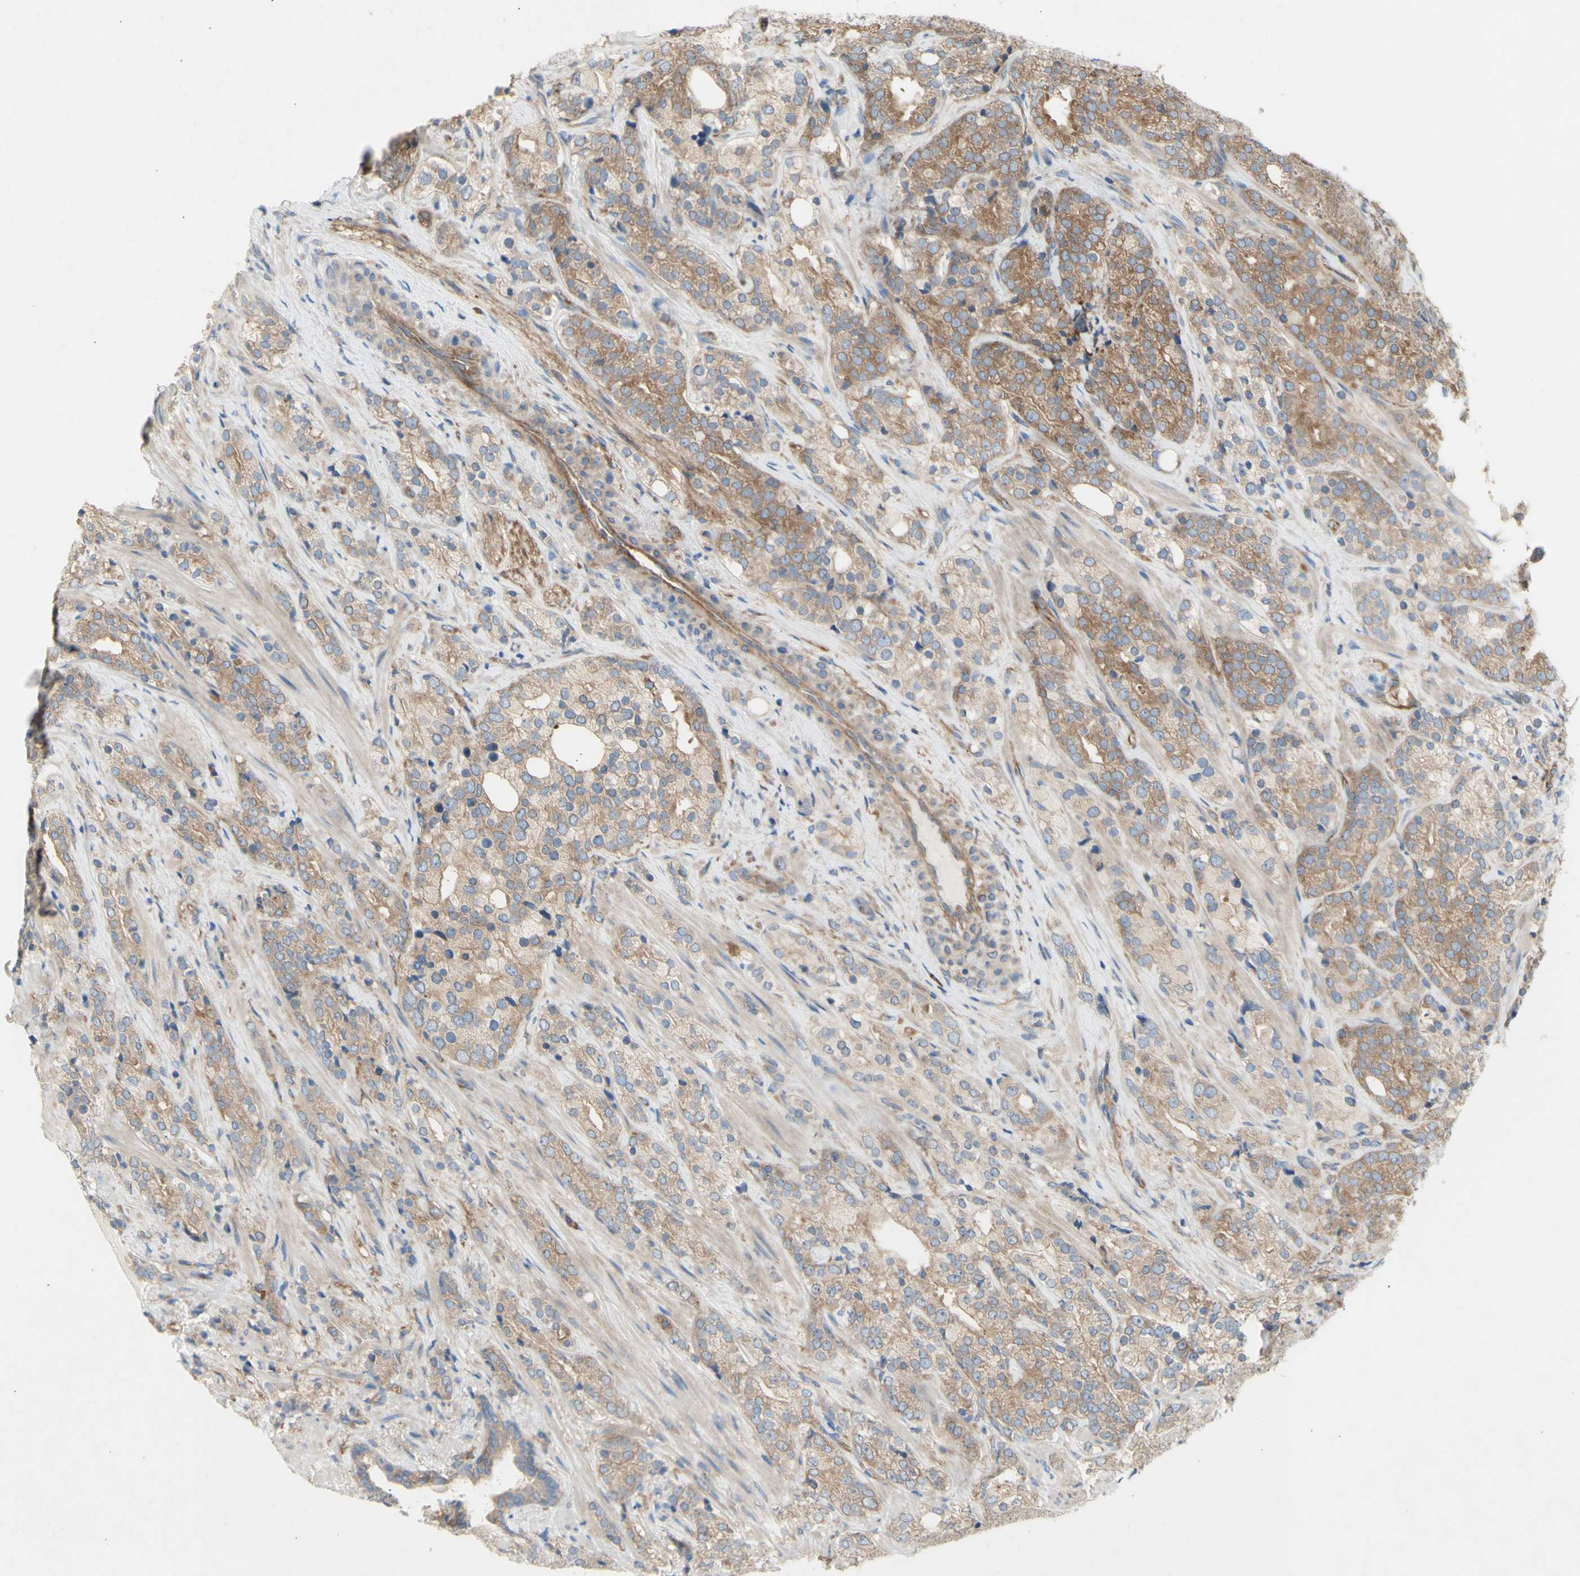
{"staining": {"intensity": "moderate", "quantity": ">75%", "location": "cytoplasmic/membranous"}, "tissue": "prostate cancer", "cell_type": "Tumor cells", "image_type": "cancer", "snomed": [{"axis": "morphology", "description": "Adenocarcinoma, High grade"}, {"axis": "topography", "description": "Prostate"}], "caption": "Brown immunohistochemical staining in prostate cancer (high-grade adenocarcinoma) displays moderate cytoplasmic/membranous positivity in approximately >75% of tumor cells.", "gene": "KLC1", "patient": {"sex": "male", "age": 71}}